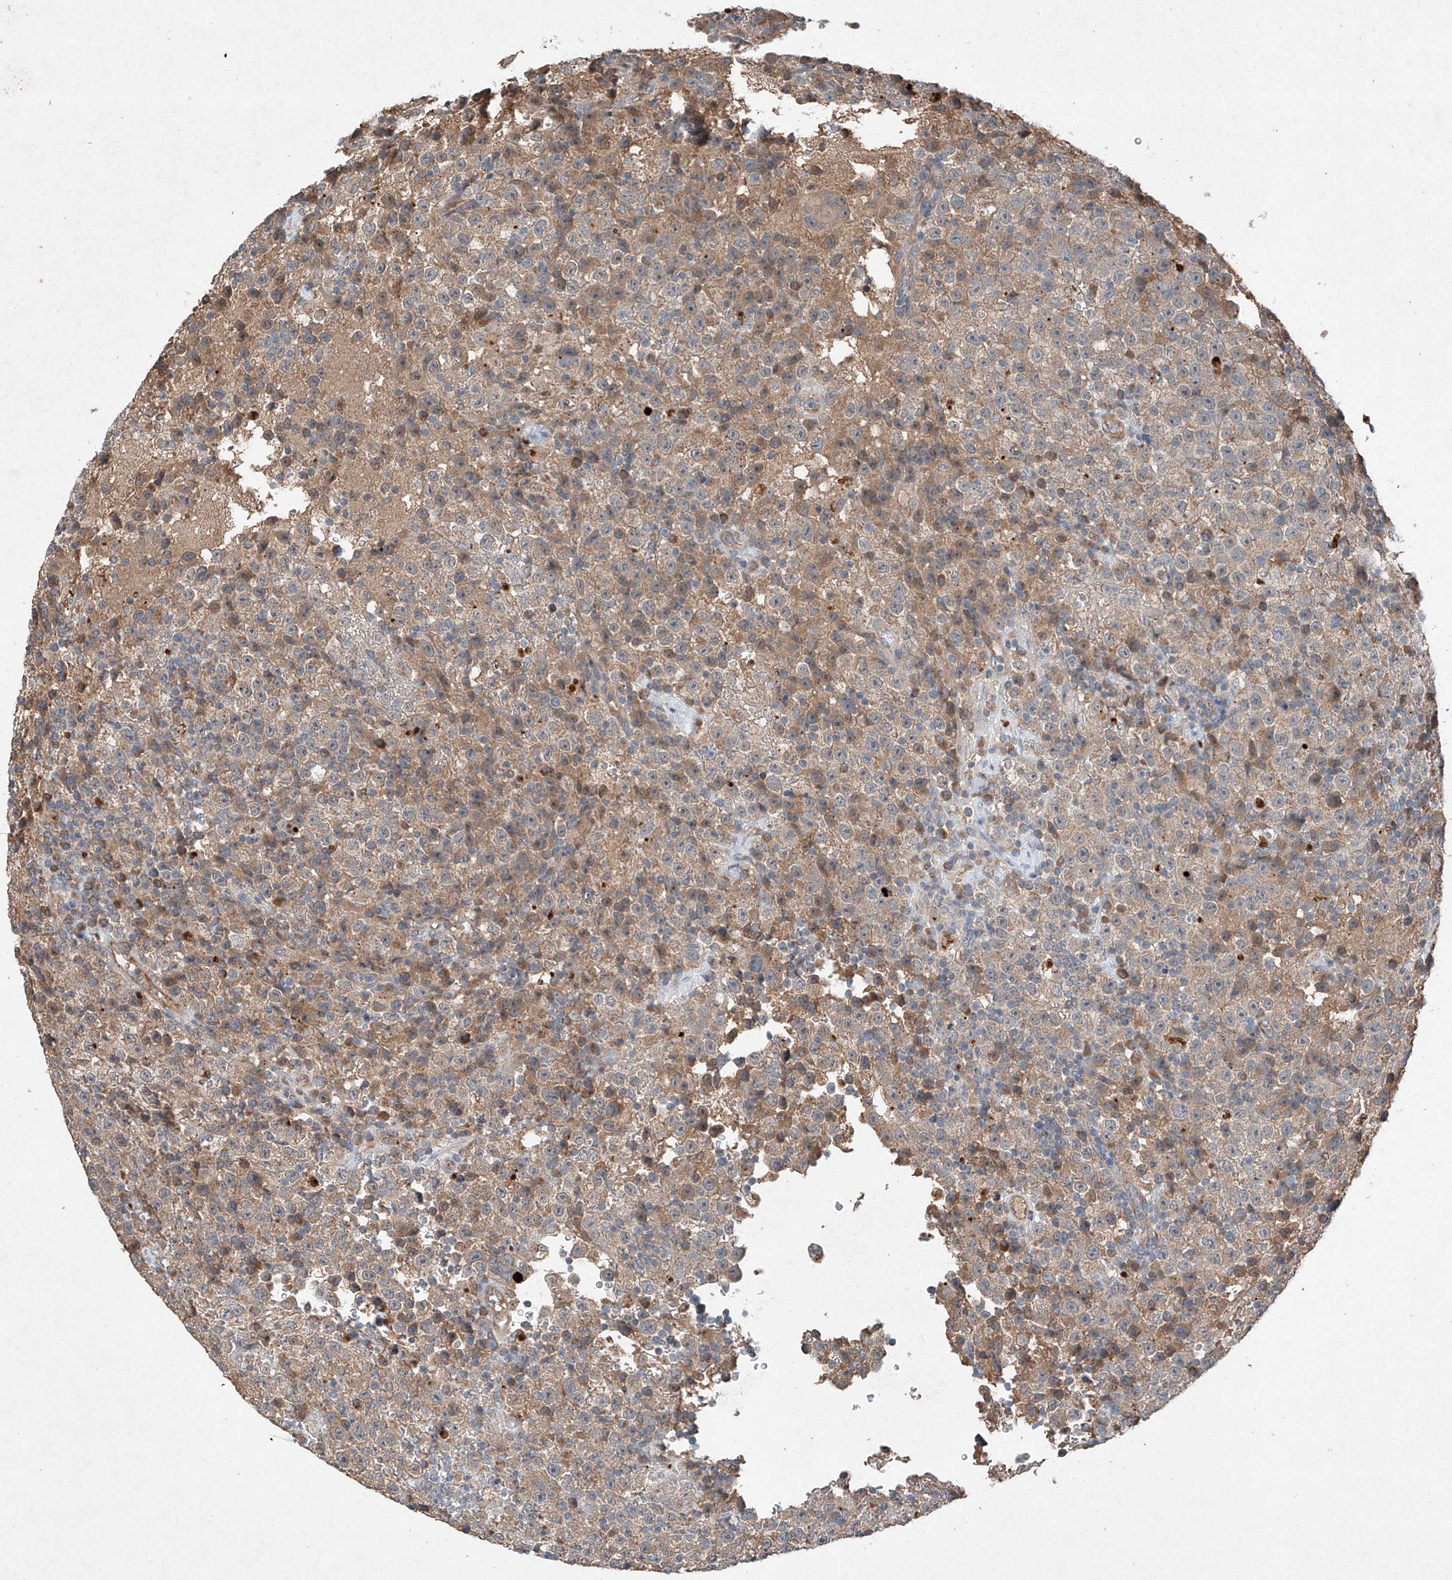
{"staining": {"intensity": "negative", "quantity": "none", "location": "none"}, "tissue": "testis cancer", "cell_type": "Tumor cells", "image_type": "cancer", "snomed": [{"axis": "morphology", "description": "Seminoma, NOS"}, {"axis": "topography", "description": "Testis"}], "caption": "Tumor cells are negative for protein expression in human testis cancer.", "gene": "RUSC1", "patient": {"sex": "male", "age": 22}}